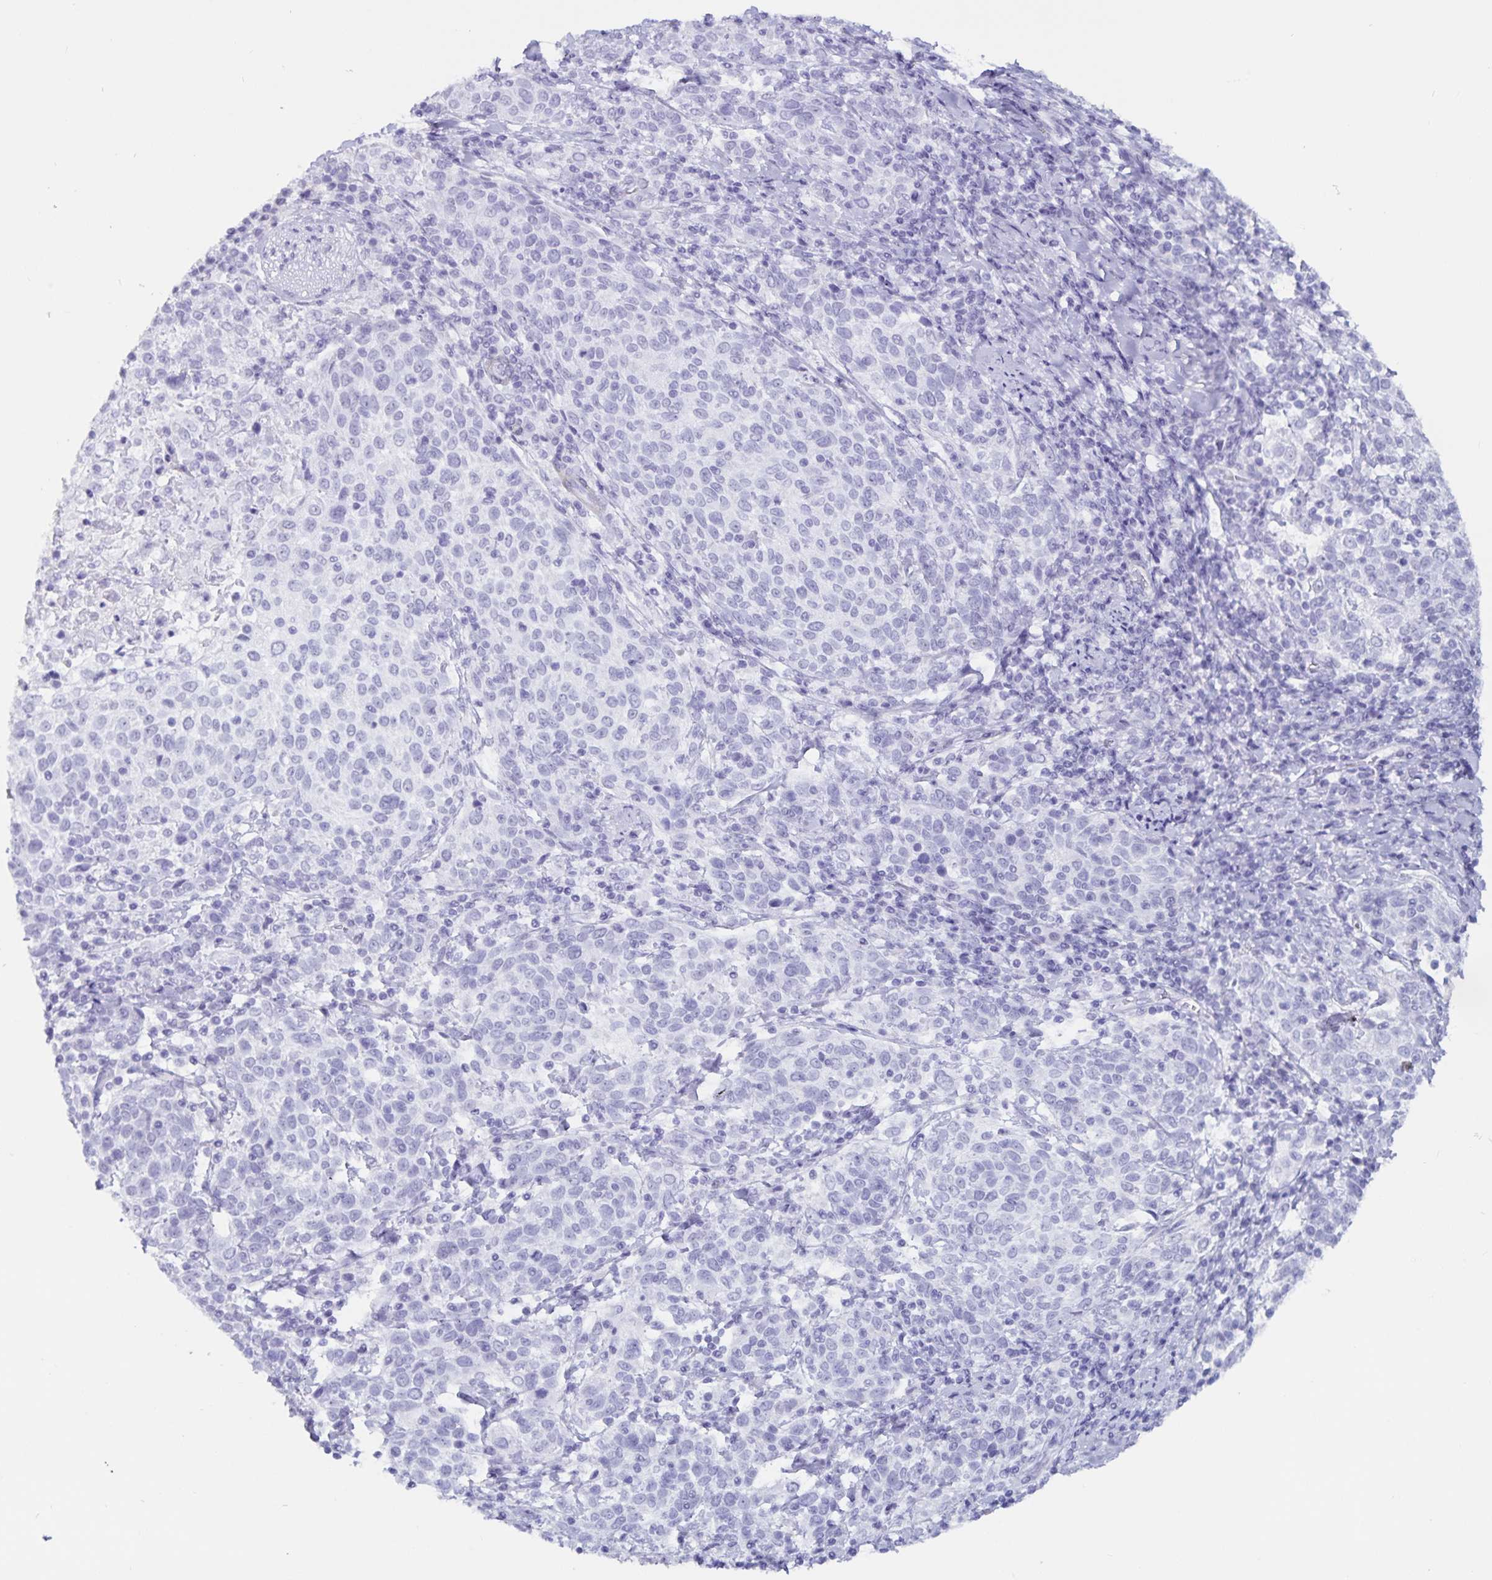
{"staining": {"intensity": "negative", "quantity": "none", "location": "none"}, "tissue": "cervical cancer", "cell_type": "Tumor cells", "image_type": "cancer", "snomed": [{"axis": "morphology", "description": "Squamous cell carcinoma, NOS"}, {"axis": "topography", "description": "Cervix"}], "caption": "Immunohistochemical staining of human squamous cell carcinoma (cervical) exhibits no significant positivity in tumor cells.", "gene": "GPR137", "patient": {"sex": "female", "age": 61}}